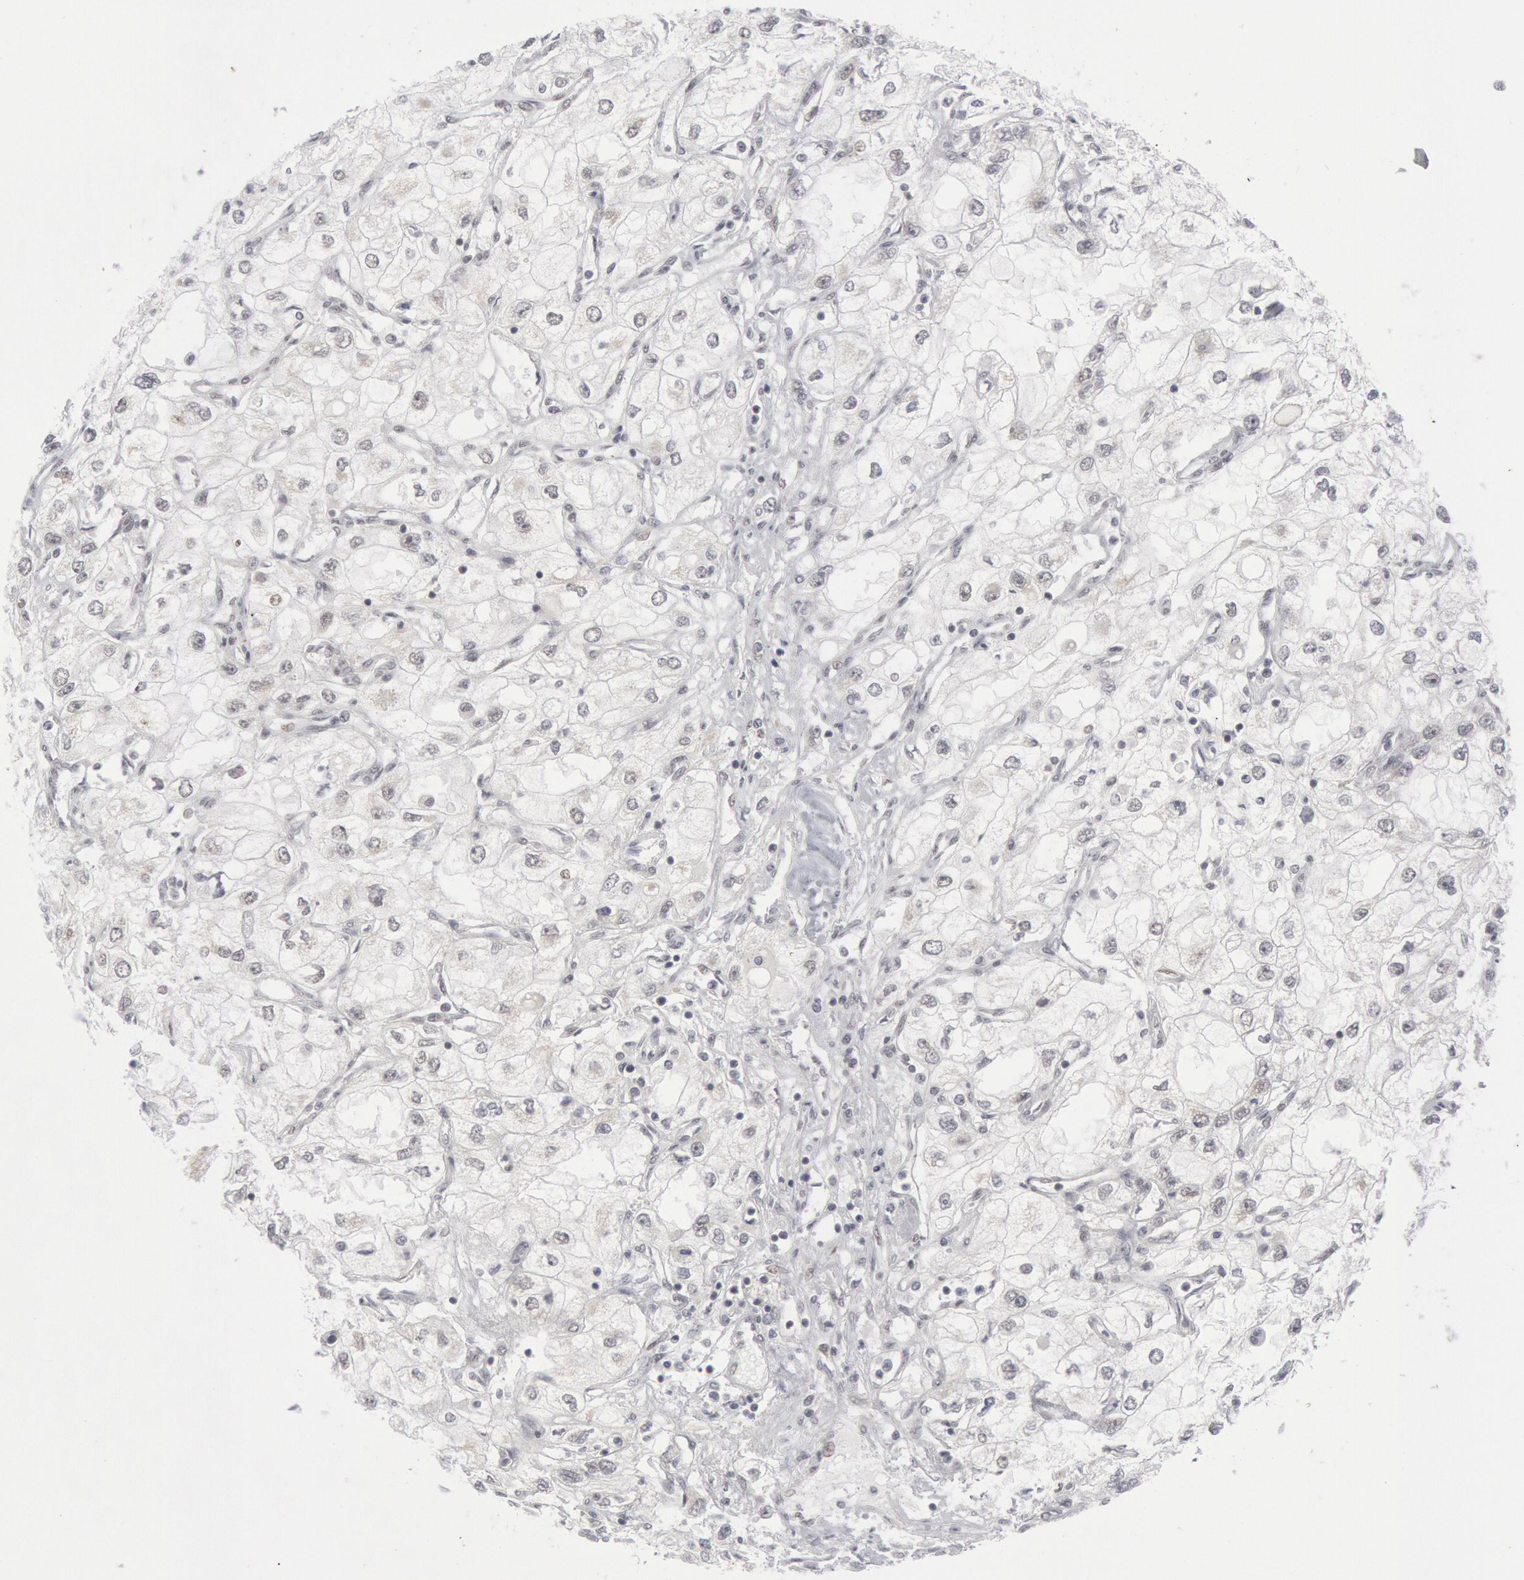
{"staining": {"intensity": "negative", "quantity": "none", "location": "none"}, "tissue": "renal cancer", "cell_type": "Tumor cells", "image_type": "cancer", "snomed": [{"axis": "morphology", "description": "Adenocarcinoma, NOS"}, {"axis": "topography", "description": "Kidney"}], "caption": "This is a histopathology image of IHC staining of renal adenocarcinoma, which shows no positivity in tumor cells.", "gene": "CASP9", "patient": {"sex": "male", "age": 57}}